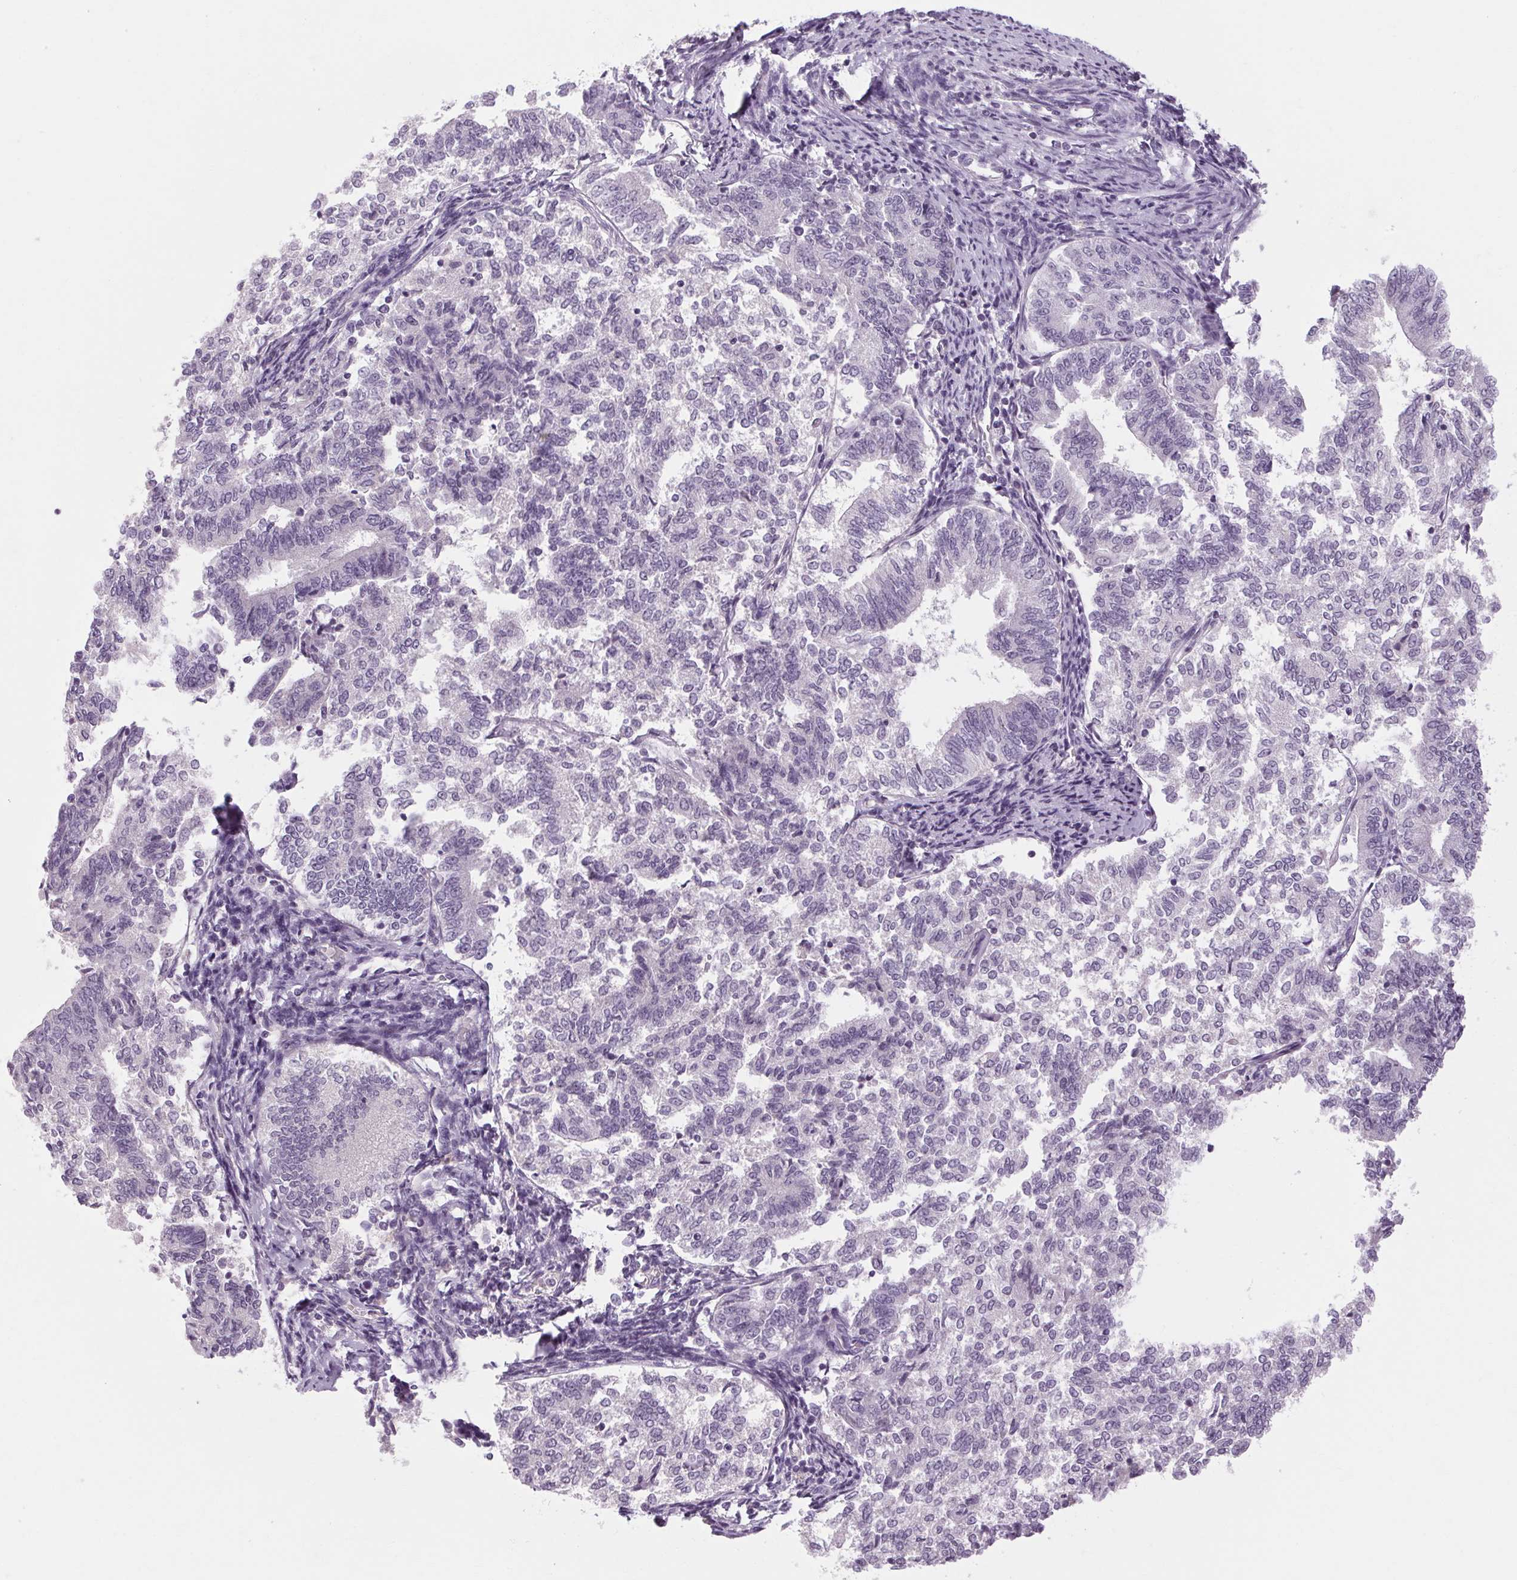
{"staining": {"intensity": "negative", "quantity": "none", "location": "none"}, "tissue": "endometrial cancer", "cell_type": "Tumor cells", "image_type": "cancer", "snomed": [{"axis": "morphology", "description": "Adenocarcinoma, NOS"}, {"axis": "topography", "description": "Endometrium"}], "caption": "This is a photomicrograph of immunohistochemistry staining of adenocarcinoma (endometrial), which shows no positivity in tumor cells.", "gene": "KLHL40", "patient": {"sex": "female", "age": 65}}